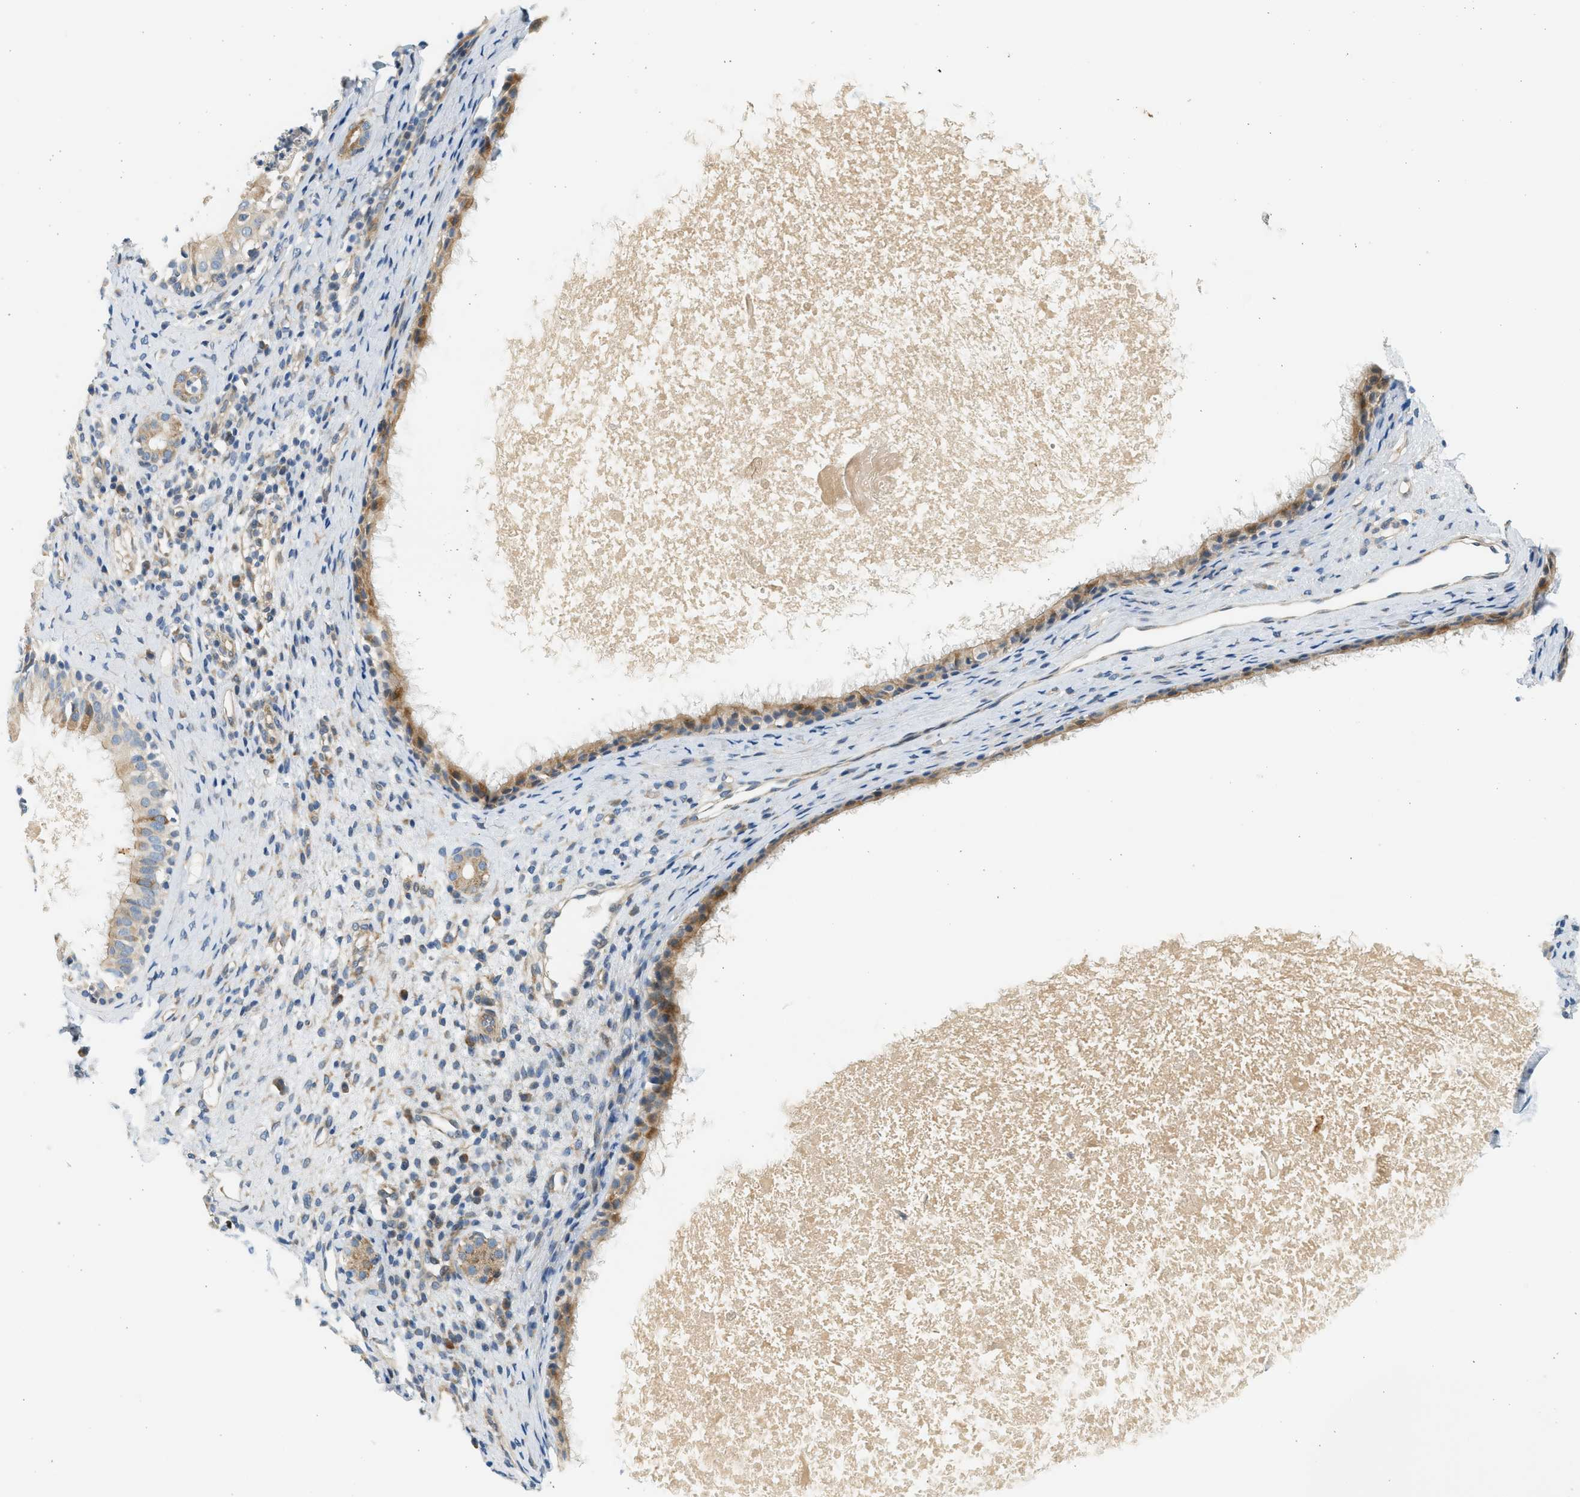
{"staining": {"intensity": "moderate", "quantity": ">75%", "location": "cytoplasmic/membranous"}, "tissue": "nasopharynx", "cell_type": "Respiratory epithelial cells", "image_type": "normal", "snomed": [{"axis": "morphology", "description": "Normal tissue, NOS"}, {"axis": "topography", "description": "Nasopharynx"}], "caption": "Brown immunohistochemical staining in unremarkable human nasopharynx displays moderate cytoplasmic/membranous expression in approximately >75% of respiratory epithelial cells. (brown staining indicates protein expression, while blue staining denotes nuclei).", "gene": "KDELR2", "patient": {"sex": "male", "age": 22}}